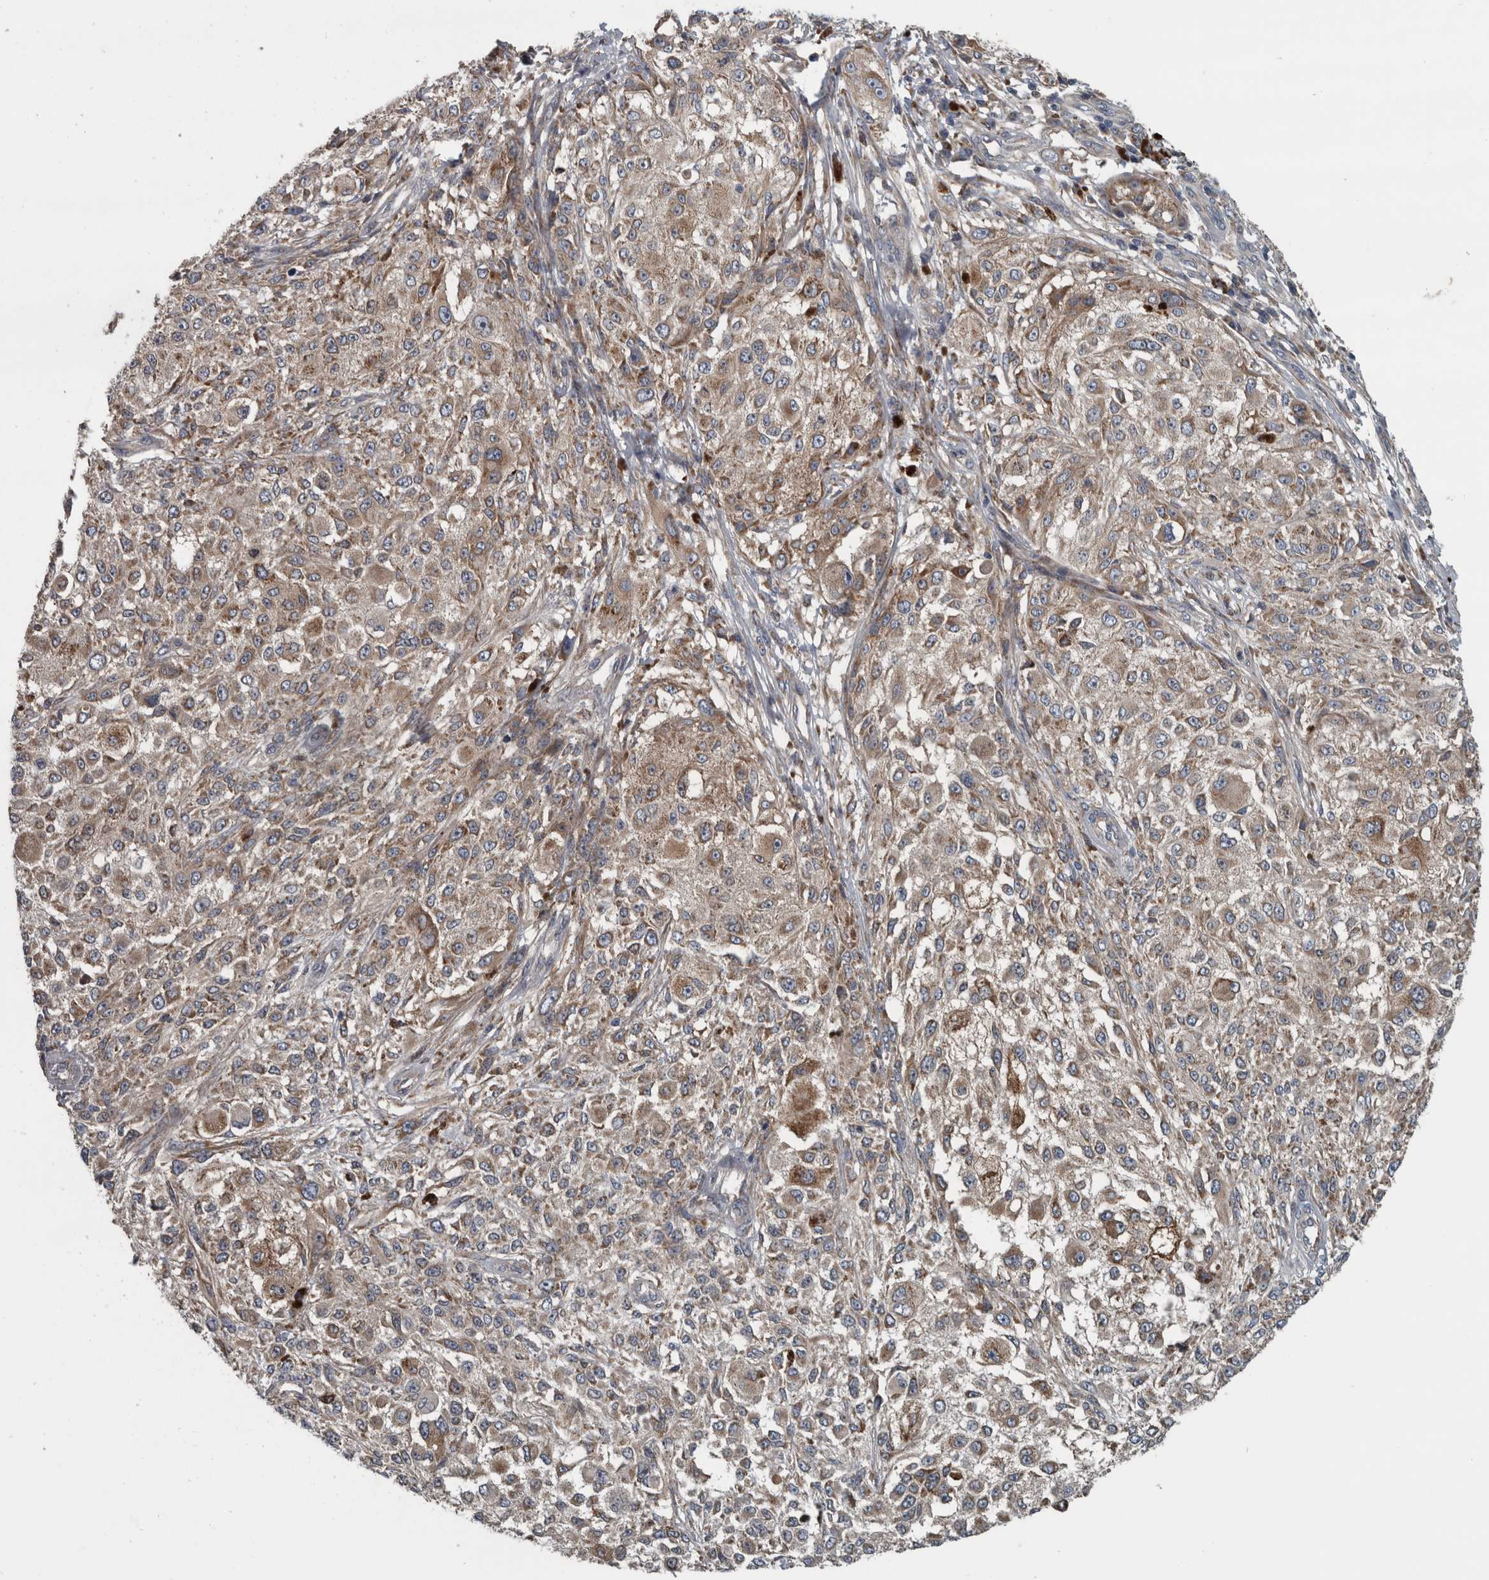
{"staining": {"intensity": "weak", "quantity": ">75%", "location": "cytoplasmic/membranous"}, "tissue": "melanoma", "cell_type": "Tumor cells", "image_type": "cancer", "snomed": [{"axis": "morphology", "description": "Necrosis, NOS"}, {"axis": "morphology", "description": "Malignant melanoma, NOS"}, {"axis": "topography", "description": "Skin"}], "caption": "Approximately >75% of tumor cells in human malignant melanoma reveal weak cytoplasmic/membranous protein expression as visualized by brown immunohistochemical staining.", "gene": "EXOC8", "patient": {"sex": "female", "age": 87}}